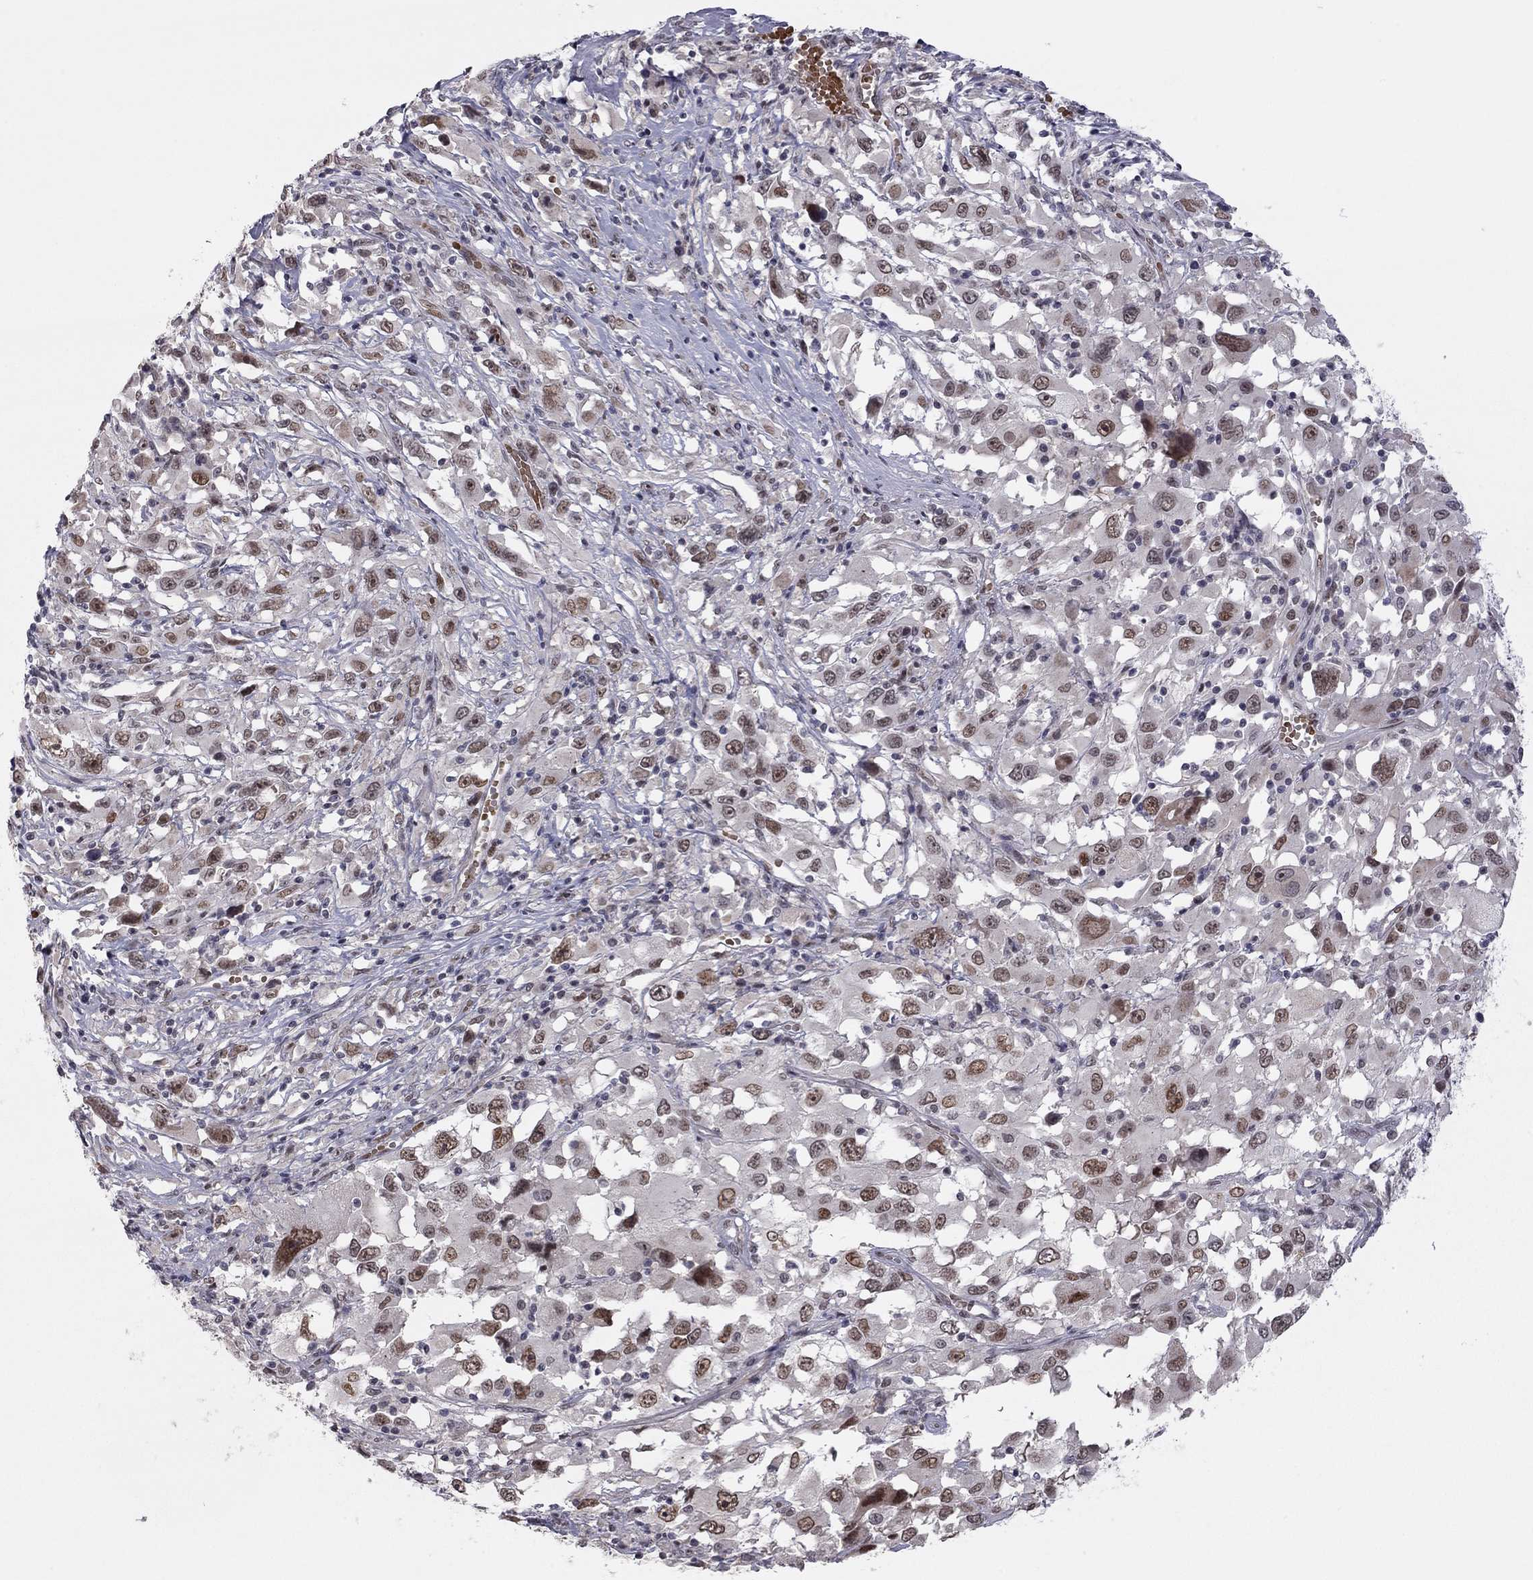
{"staining": {"intensity": "moderate", "quantity": ">75%", "location": "nuclear"}, "tissue": "melanoma", "cell_type": "Tumor cells", "image_type": "cancer", "snomed": [{"axis": "morphology", "description": "Malignant melanoma, Metastatic site"}, {"axis": "topography", "description": "Soft tissue"}], "caption": "This micrograph exhibits immunohistochemistry (IHC) staining of human malignant melanoma (metastatic site), with medium moderate nuclear expression in approximately >75% of tumor cells.", "gene": "MC3R", "patient": {"sex": "male", "age": 50}}